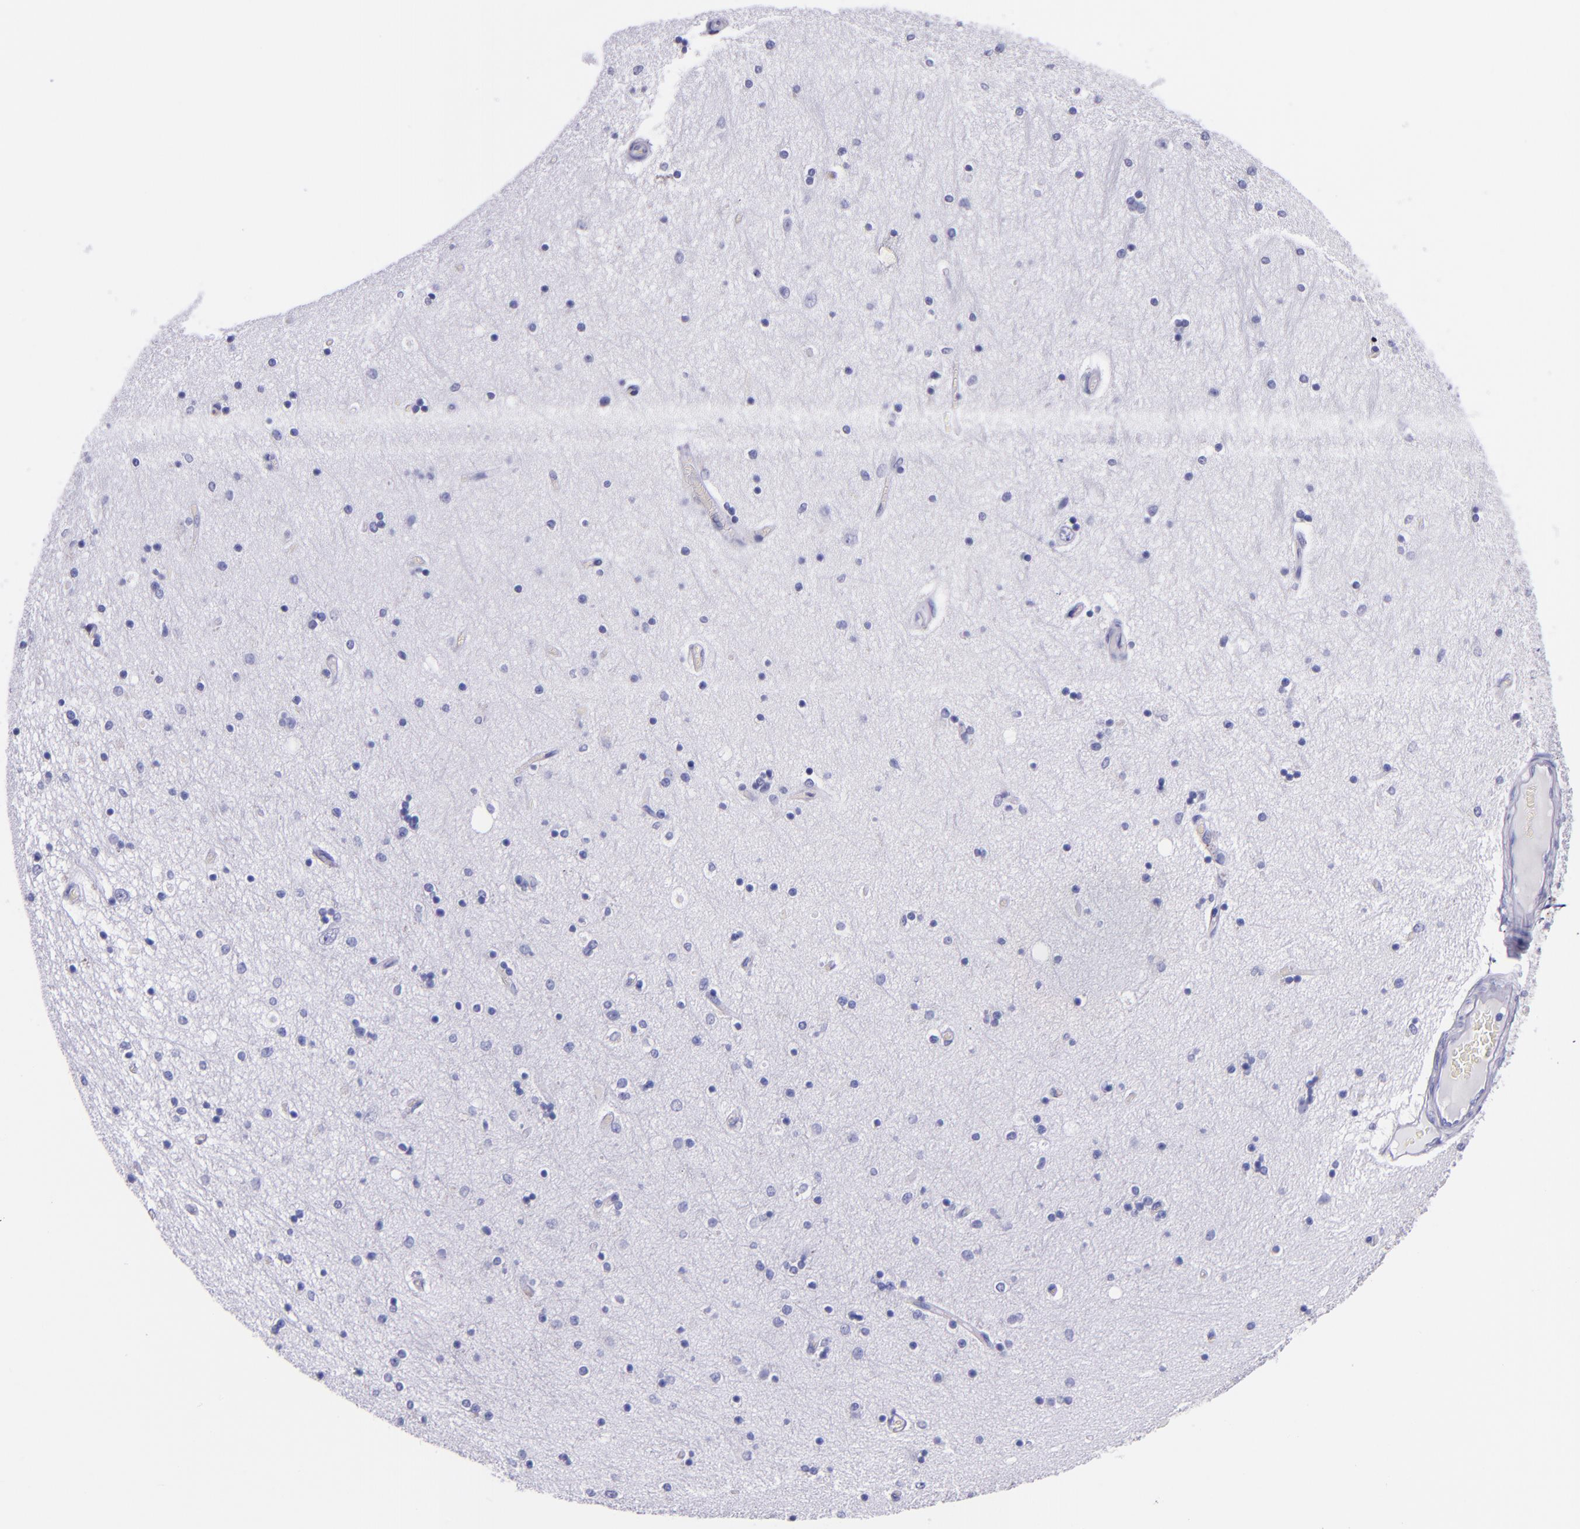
{"staining": {"intensity": "negative", "quantity": "none", "location": "none"}, "tissue": "hippocampus", "cell_type": "Glial cells", "image_type": "normal", "snomed": [{"axis": "morphology", "description": "Normal tissue, NOS"}, {"axis": "topography", "description": "Hippocampus"}], "caption": "The immunohistochemistry (IHC) photomicrograph has no significant expression in glial cells of hippocampus. Brightfield microscopy of IHC stained with DAB (brown) and hematoxylin (blue), captured at high magnification.", "gene": "SLPI", "patient": {"sex": "female", "age": 54}}